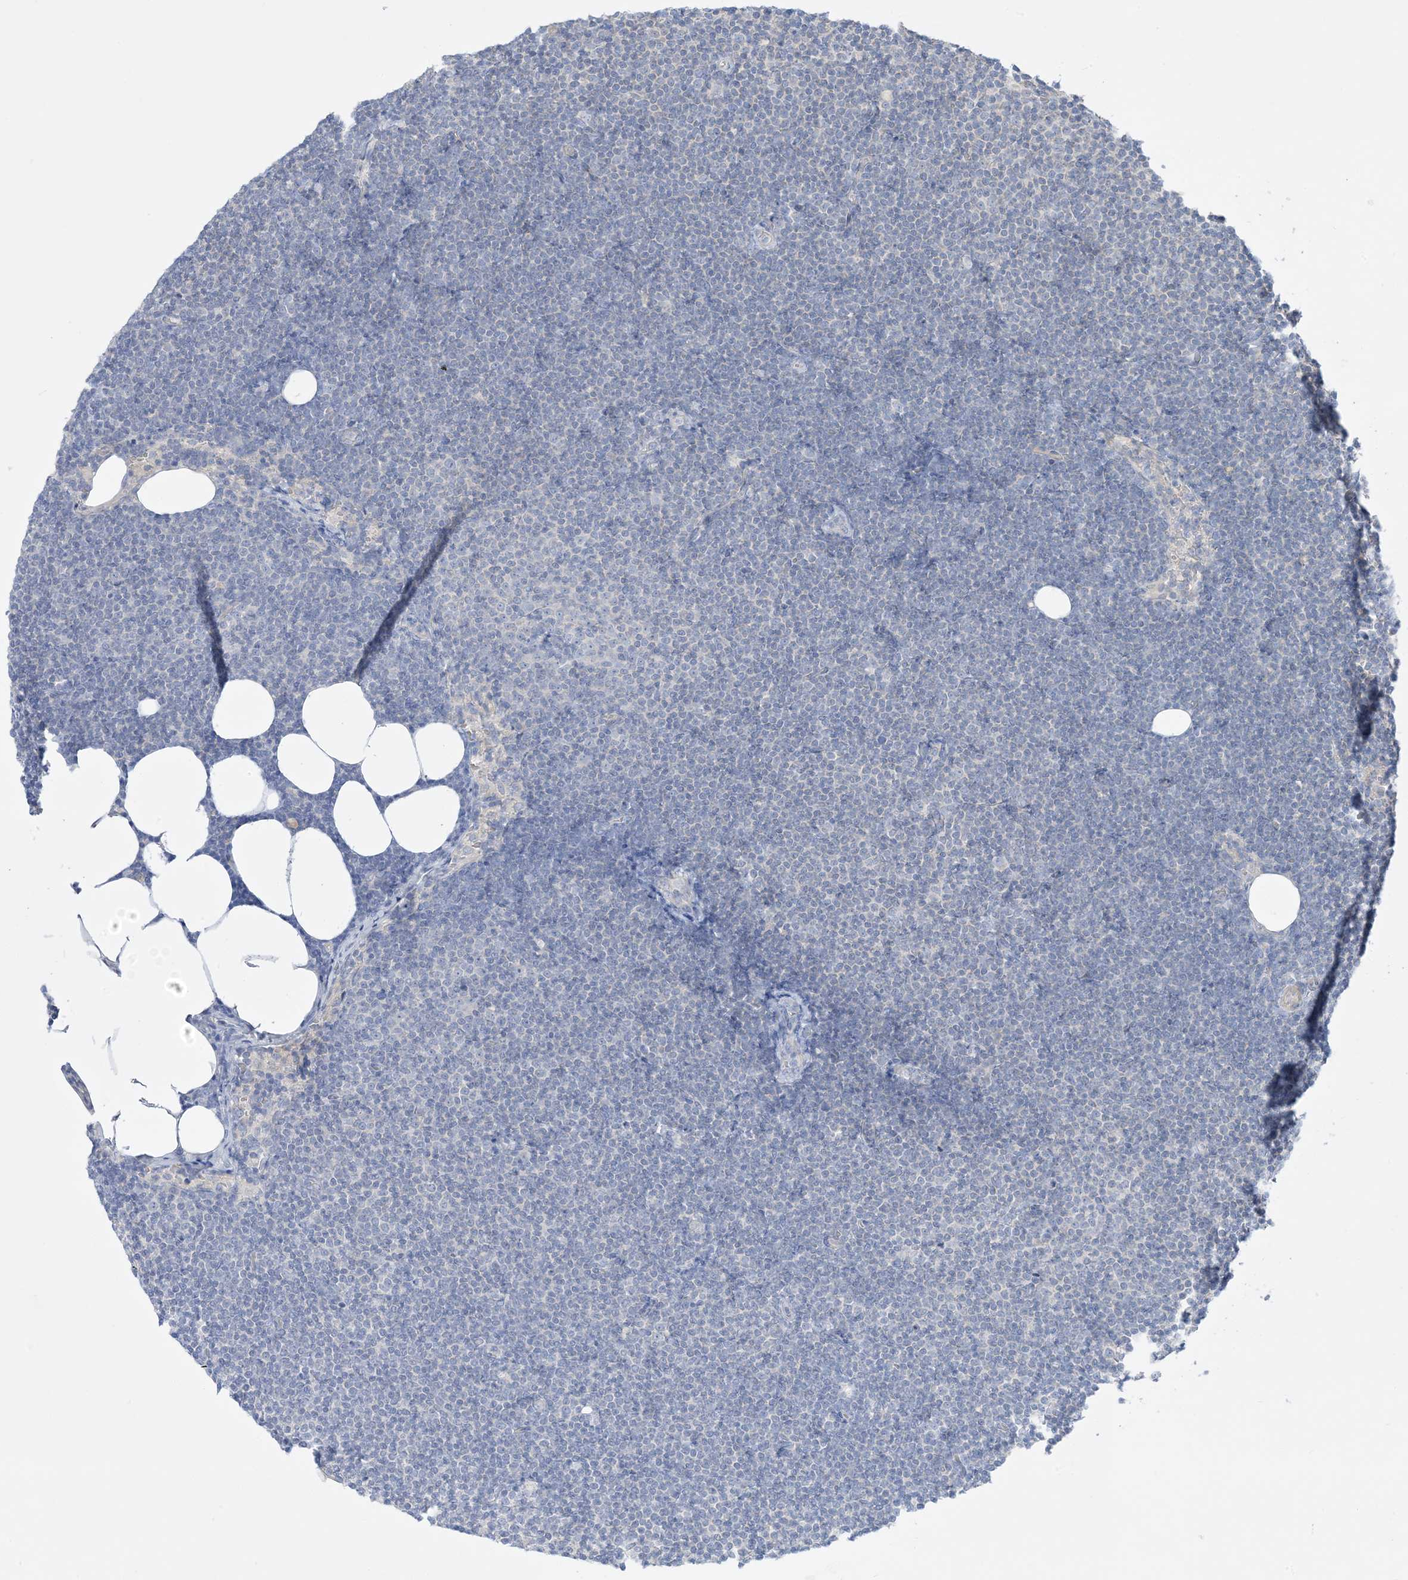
{"staining": {"intensity": "negative", "quantity": "none", "location": "none"}, "tissue": "lymphoma", "cell_type": "Tumor cells", "image_type": "cancer", "snomed": [{"axis": "morphology", "description": "Malignant lymphoma, non-Hodgkin's type, Low grade"}, {"axis": "topography", "description": "Lymph node"}], "caption": "Immunohistochemistry (IHC) of human low-grade malignant lymphoma, non-Hodgkin's type exhibits no staining in tumor cells.", "gene": "FAM184A", "patient": {"sex": "female", "age": 53}}